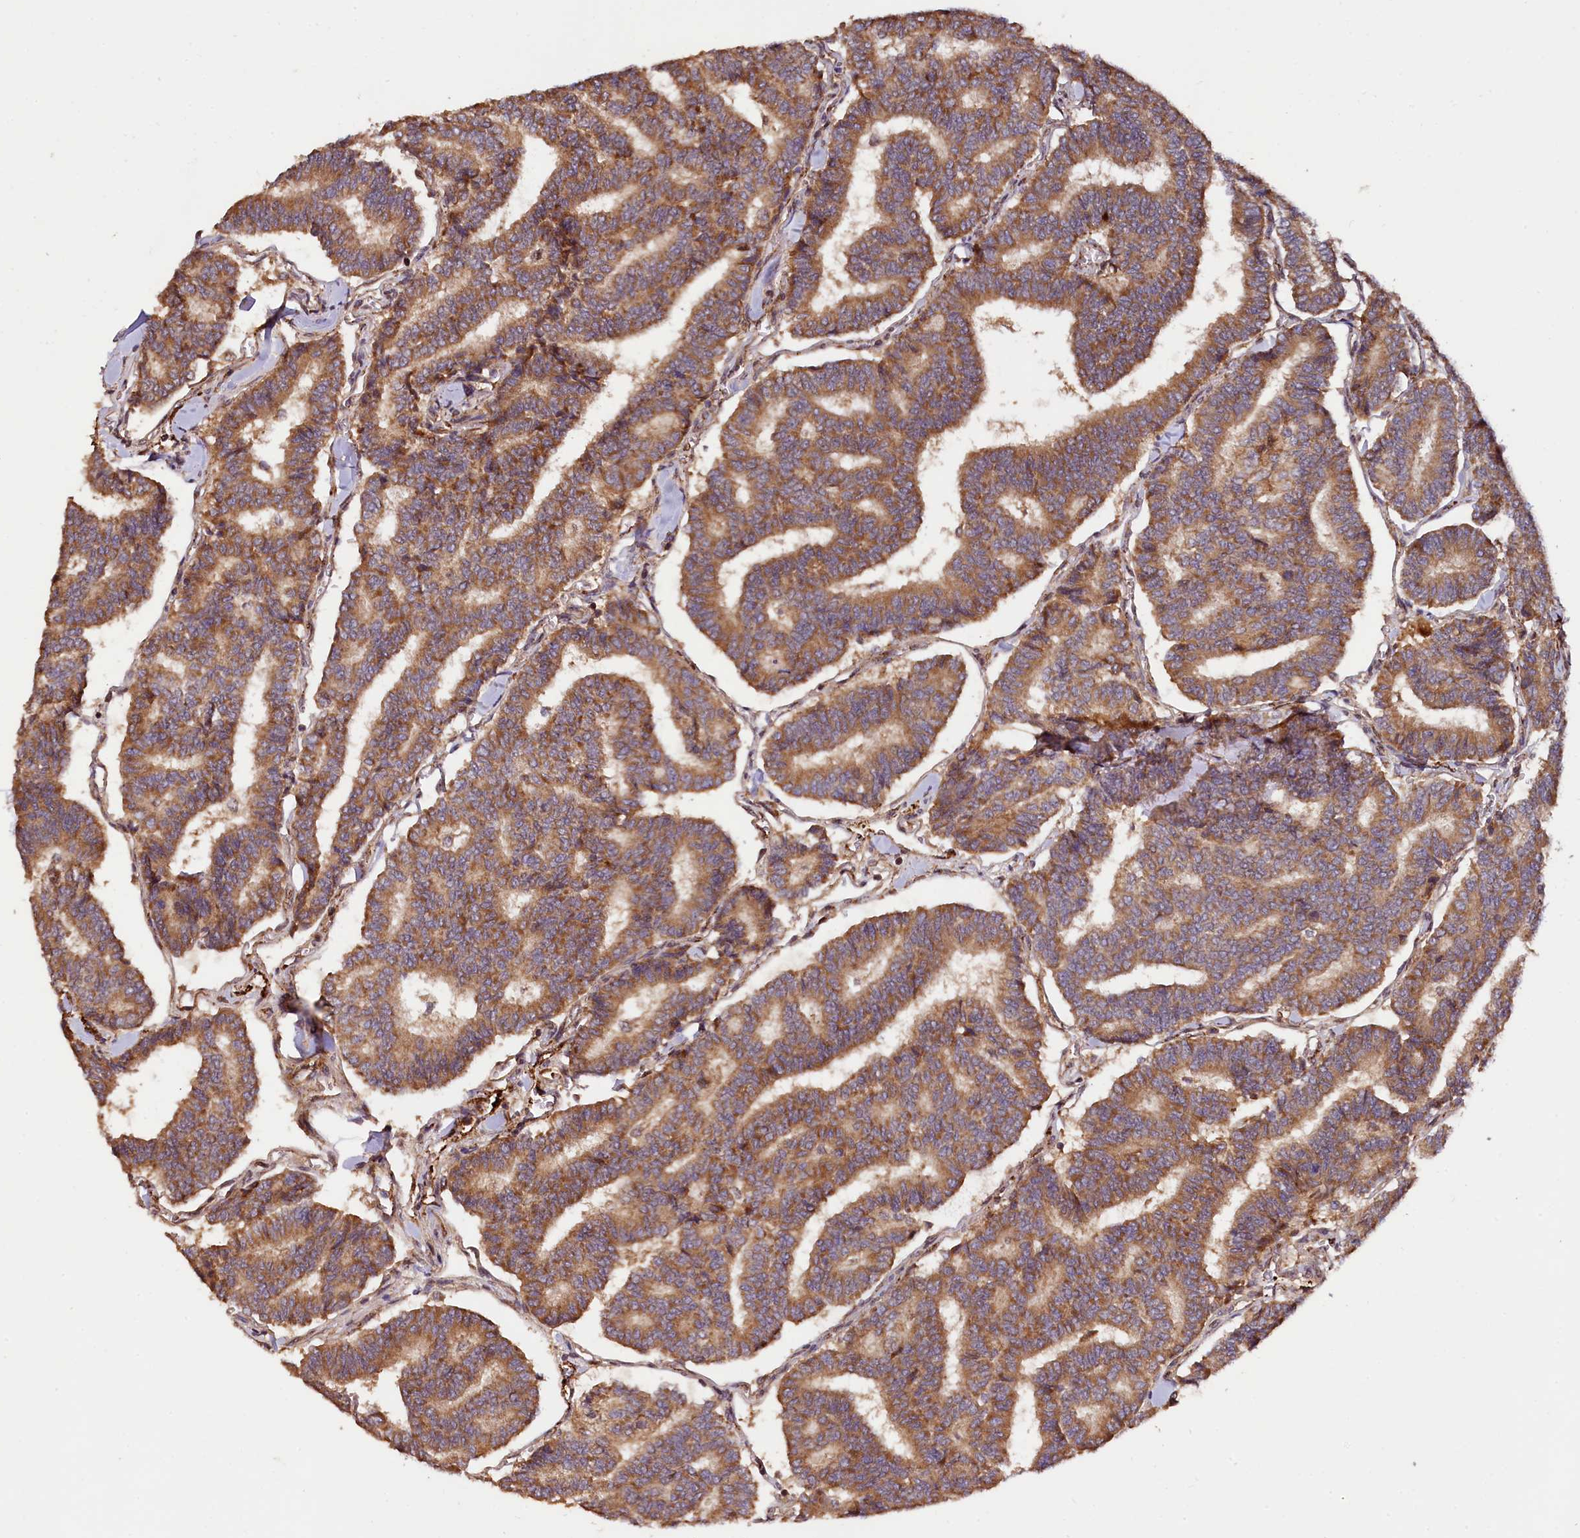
{"staining": {"intensity": "moderate", "quantity": ">75%", "location": "cytoplasmic/membranous"}, "tissue": "thyroid cancer", "cell_type": "Tumor cells", "image_type": "cancer", "snomed": [{"axis": "morphology", "description": "Papillary adenocarcinoma, NOS"}, {"axis": "topography", "description": "Thyroid gland"}], "caption": "Thyroid papillary adenocarcinoma stained with immunohistochemistry (IHC) demonstrates moderate cytoplasmic/membranous expression in approximately >75% of tumor cells.", "gene": "RASSF1", "patient": {"sex": "female", "age": 35}}